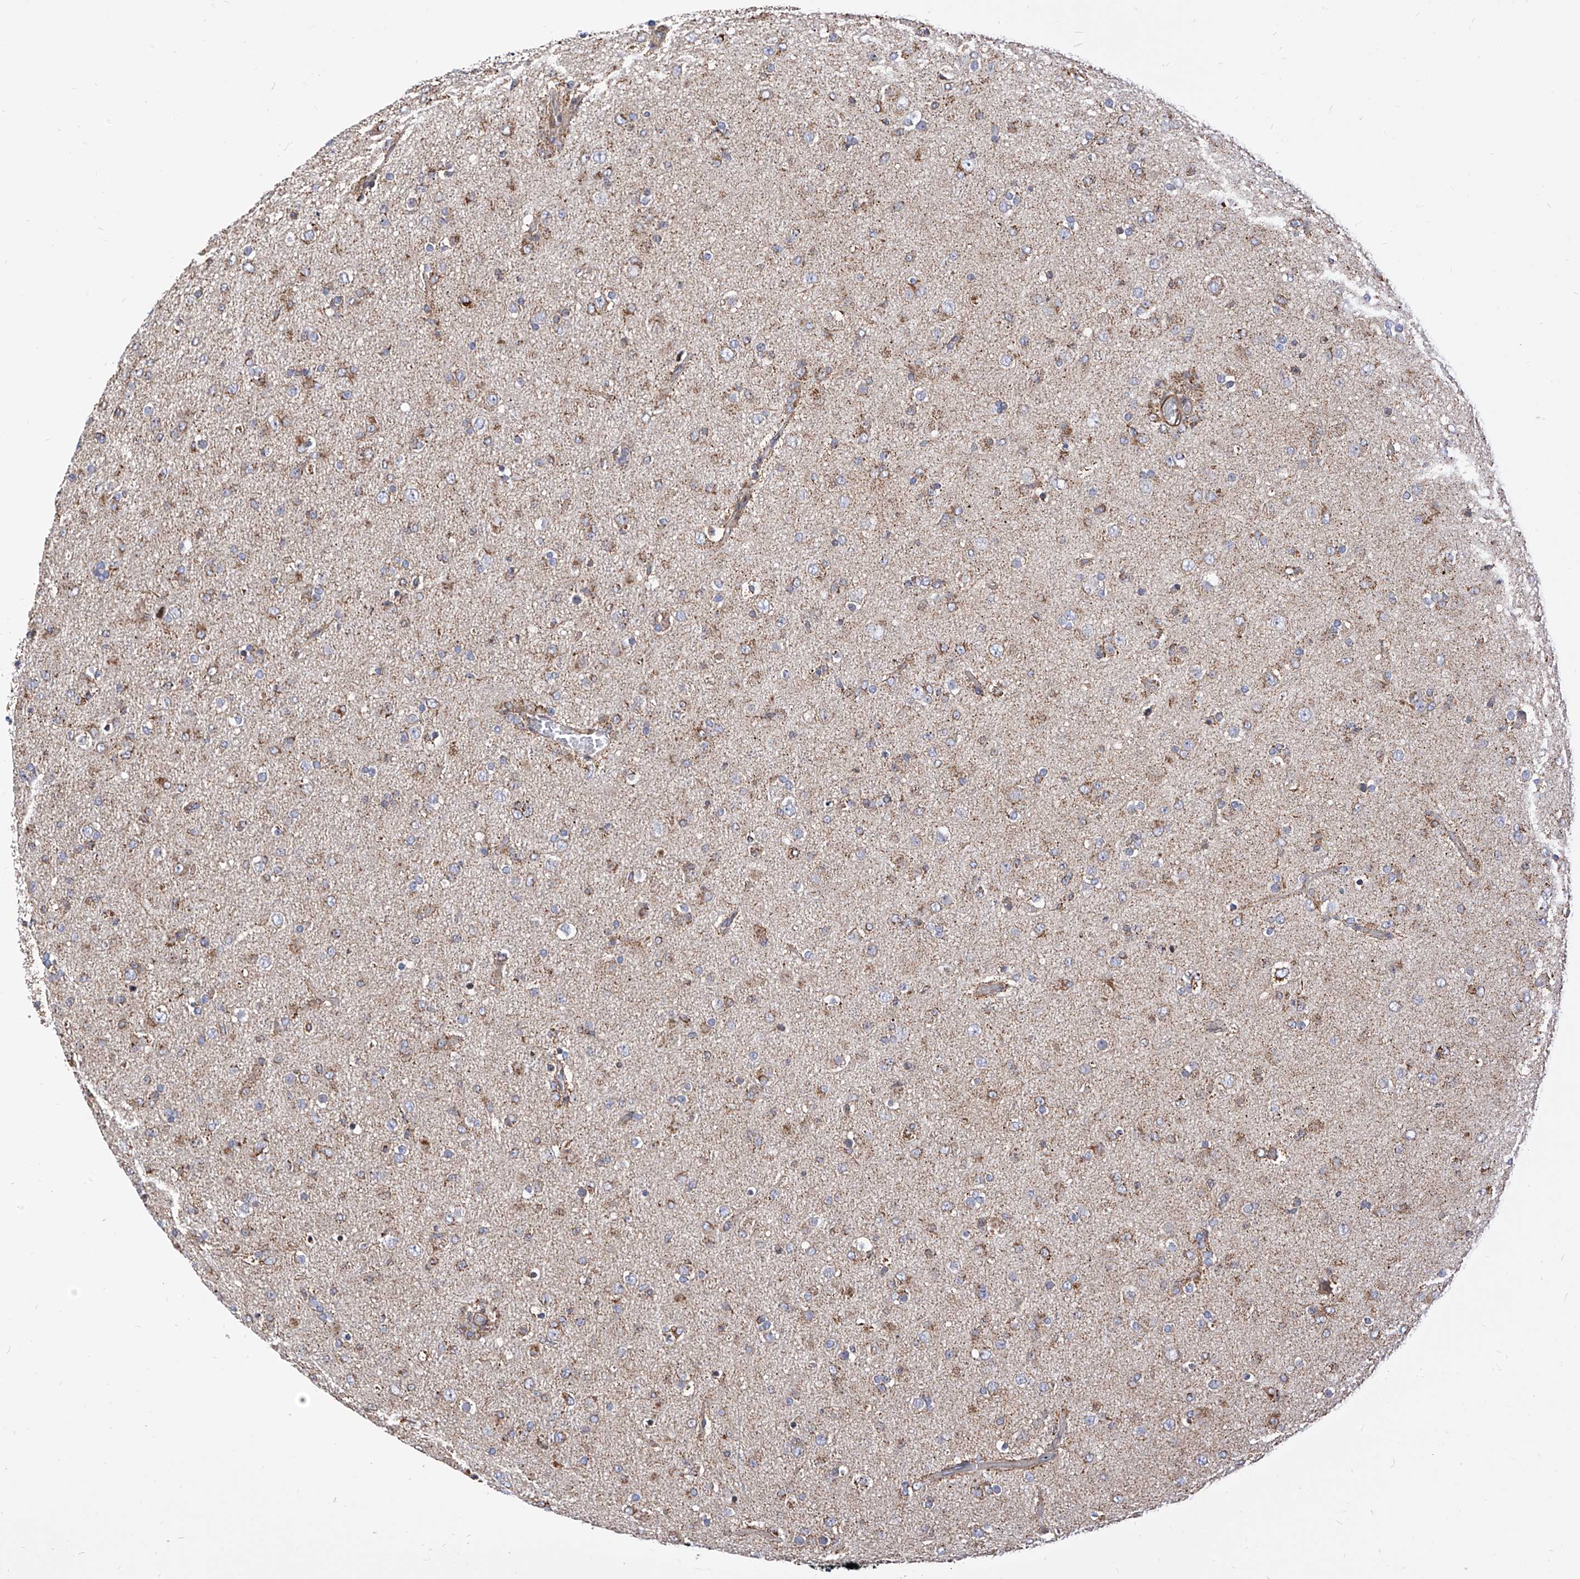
{"staining": {"intensity": "moderate", "quantity": "25%-75%", "location": "cytoplasmic/membranous"}, "tissue": "glioma", "cell_type": "Tumor cells", "image_type": "cancer", "snomed": [{"axis": "morphology", "description": "Glioma, malignant, Low grade"}, {"axis": "topography", "description": "Brain"}], "caption": "Human malignant low-grade glioma stained for a protein (brown) reveals moderate cytoplasmic/membranous positive positivity in about 25%-75% of tumor cells.", "gene": "TTLL8", "patient": {"sex": "male", "age": 65}}